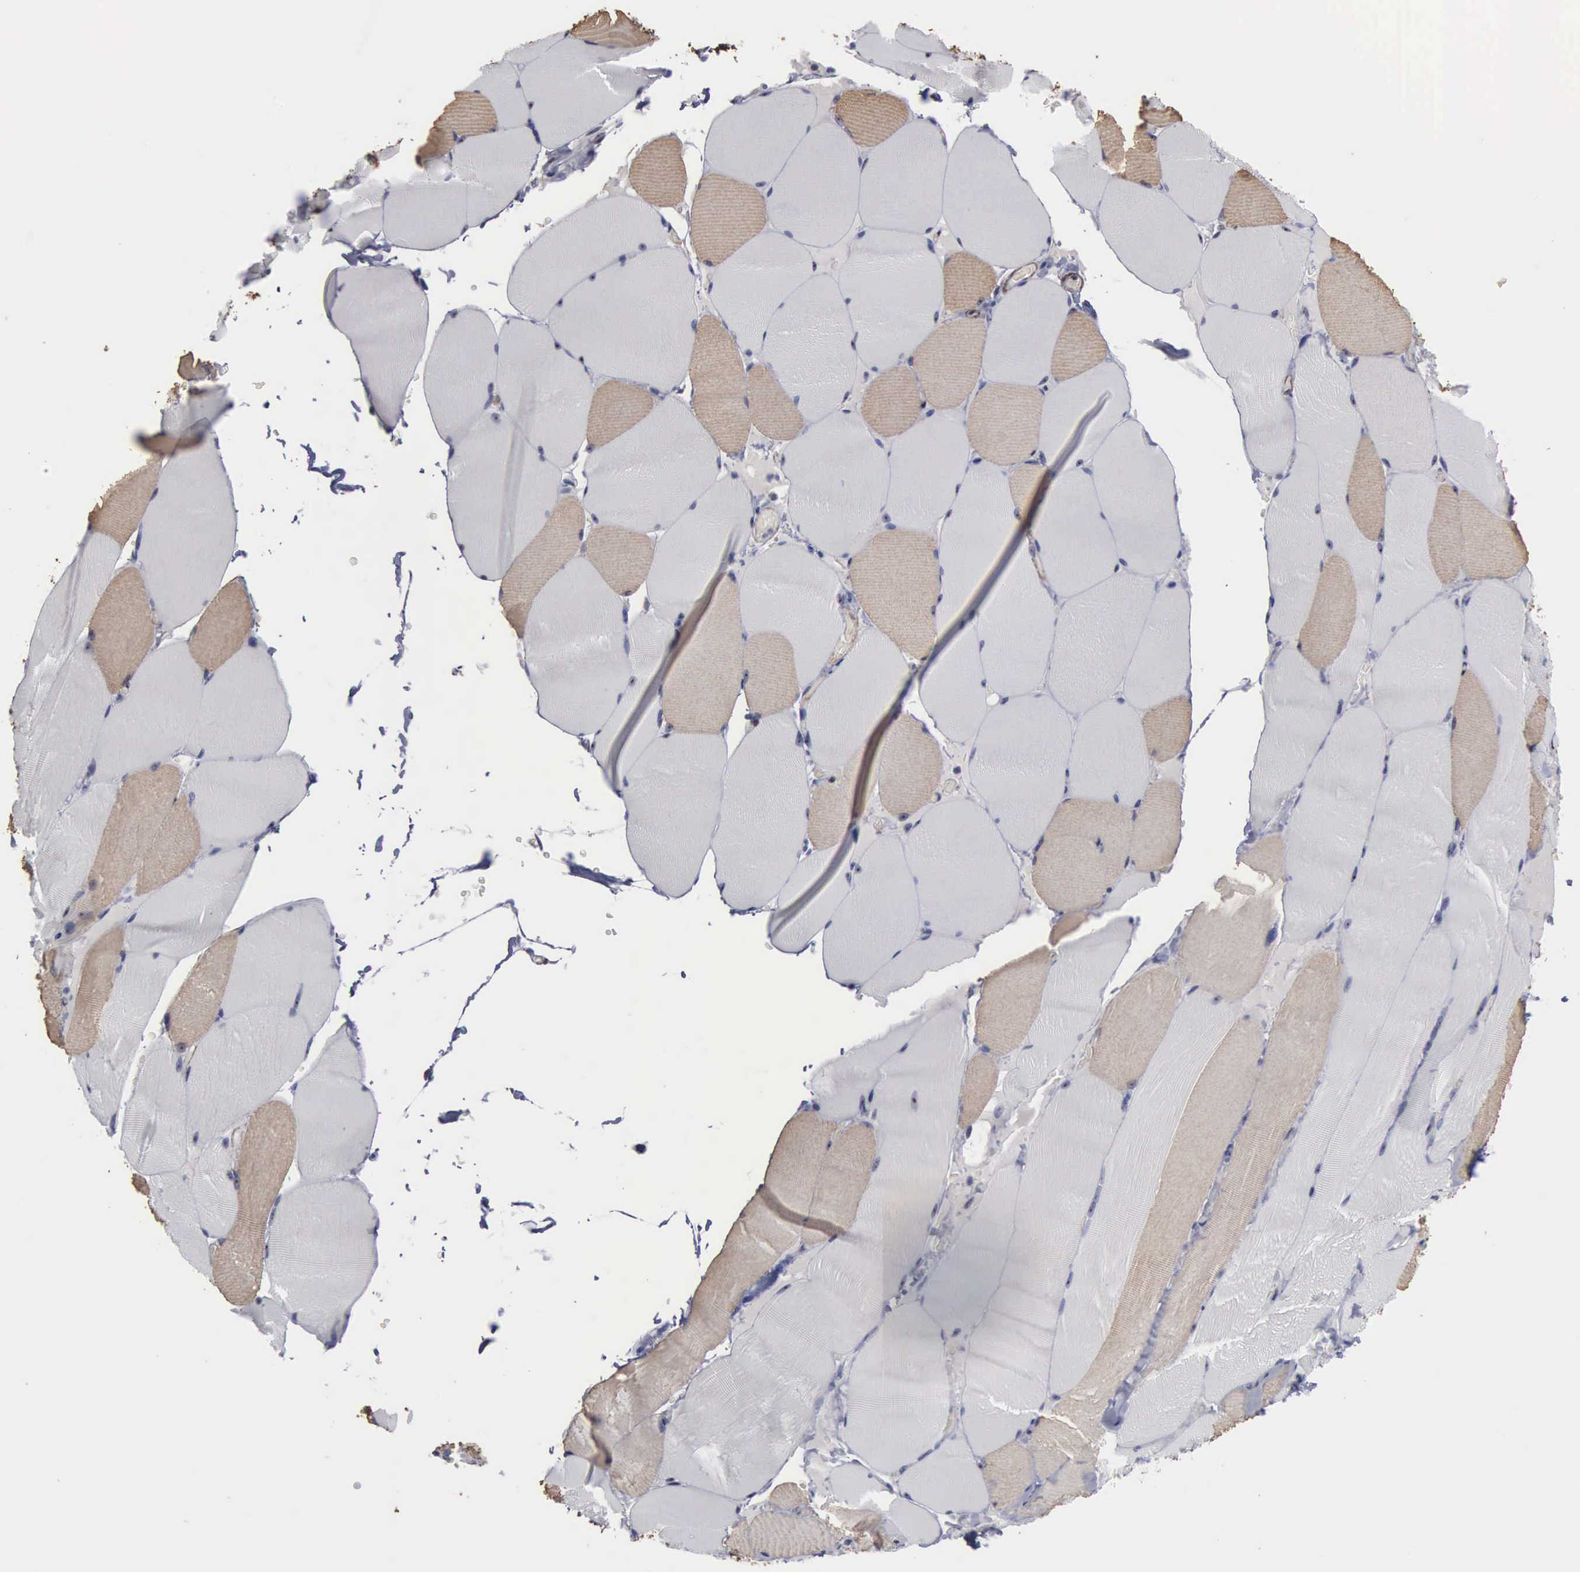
{"staining": {"intensity": "weak", "quantity": "<25%", "location": "cytoplasmic/membranous"}, "tissue": "skeletal muscle", "cell_type": "Myocytes", "image_type": "normal", "snomed": [{"axis": "morphology", "description": "Normal tissue, NOS"}, {"axis": "topography", "description": "Skeletal muscle"}], "caption": "Immunohistochemical staining of benign skeletal muscle reveals no significant positivity in myocytes. (Stains: DAB immunohistochemistry with hematoxylin counter stain, Microscopy: brightfield microscopy at high magnification).", "gene": "NGDN", "patient": {"sex": "male", "age": 71}}